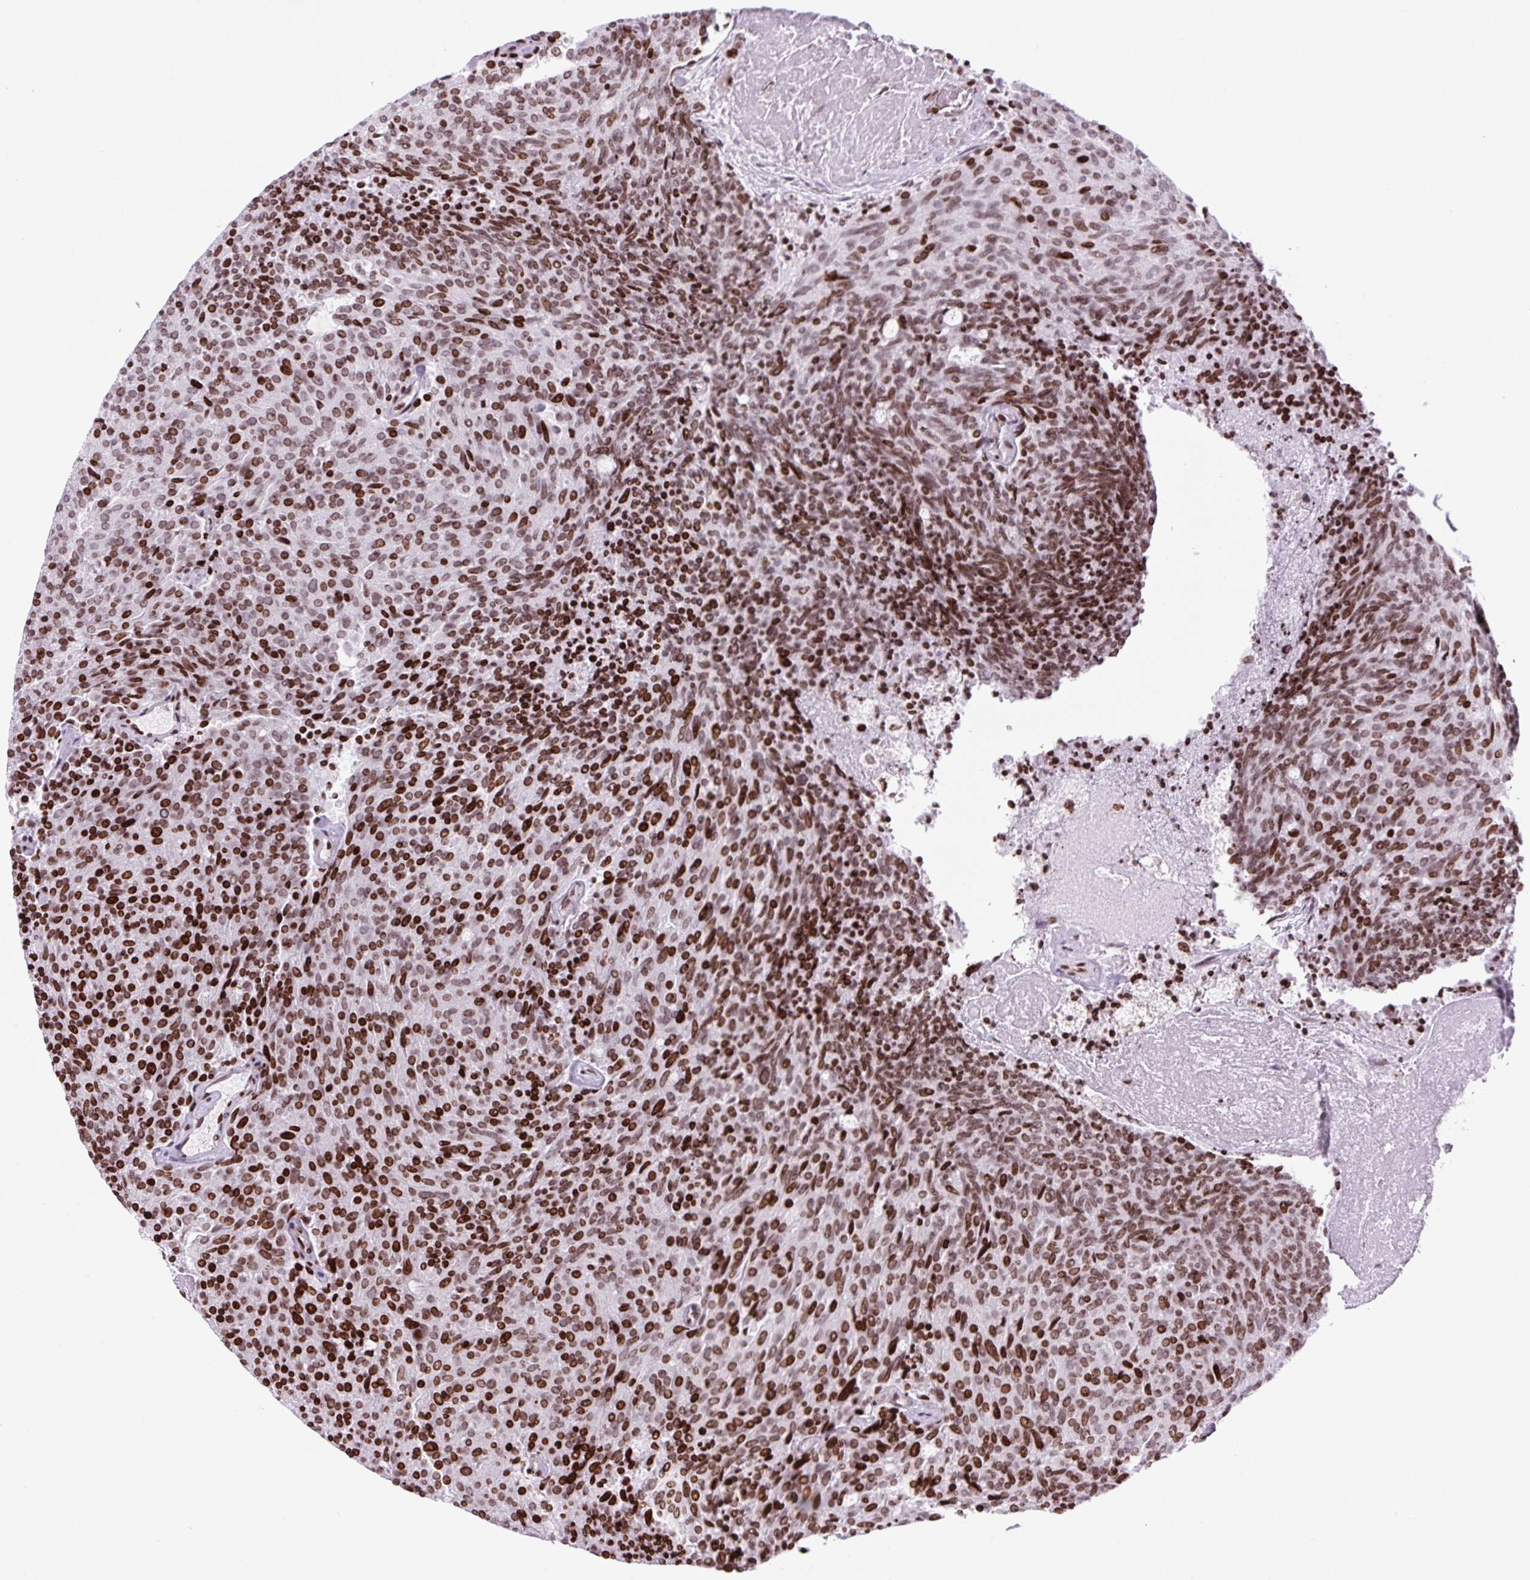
{"staining": {"intensity": "strong", "quantity": ">75%", "location": "nuclear"}, "tissue": "carcinoid", "cell_type": "Tumor cells", "image_type": "cancer", "snomed": [{"axis": "morphology", "description": "Carcinoid, malignant, NOS"}, {"axis": "topography", "description": "Pancreas"}], "caption": "Immunohistochemistry photomicrograph of malignant carcinoid stained for a protein (brown), which exhibits high levels of strong nuclear staining in approximately >75% of tumor cells.", "gene": "H1-3", "patient": {"sex": "female", "age": 54}}